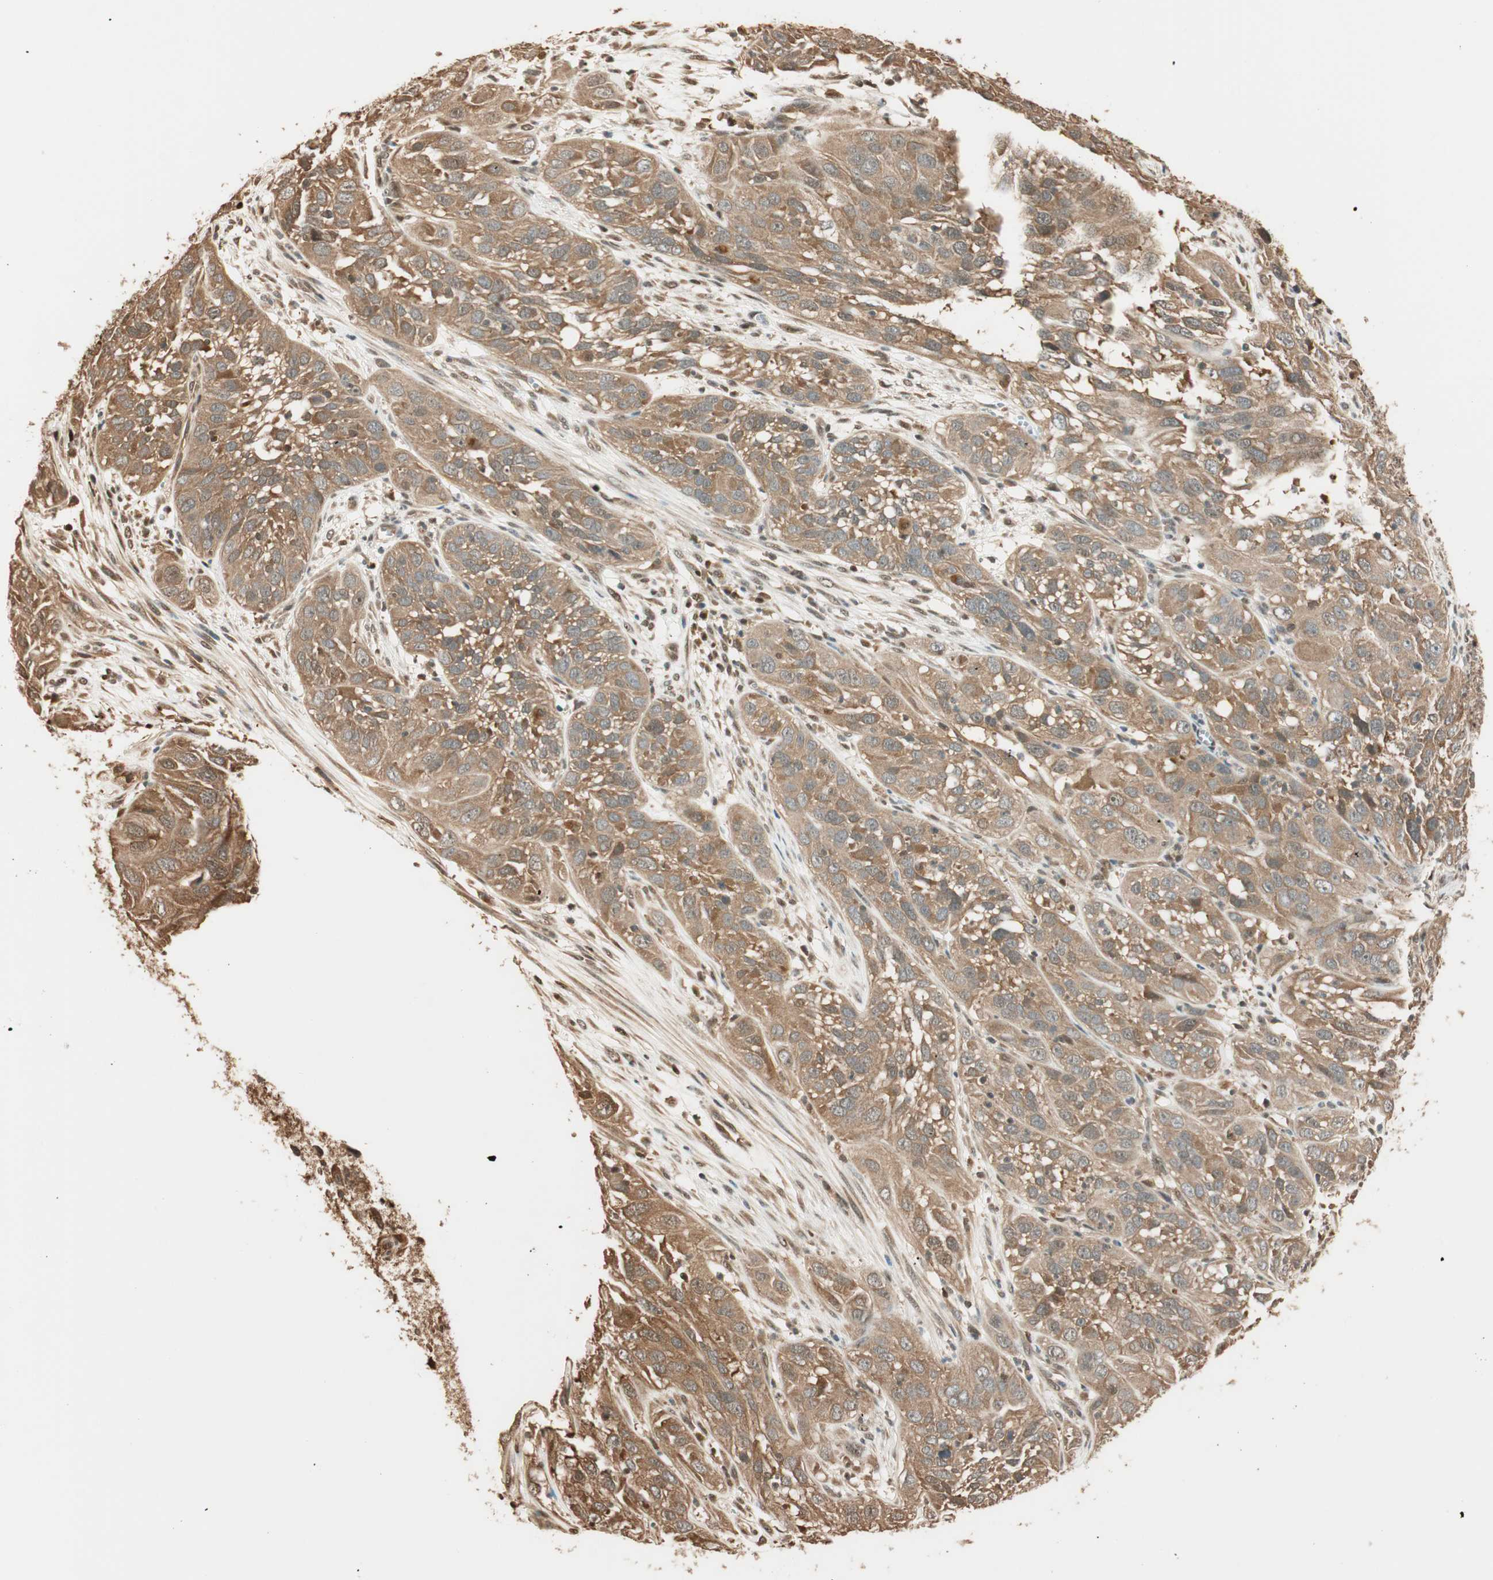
{"staining": {"intensity": "moderate", "quantity": ">75%", "location": "cytoplasmic/membranous"}, "tissue": "cervical cancer", "cell_type": "Tumor cells", "image_type": "cancer", "snomed": [{"axis": "morphology", "description": "Squamous cell carcinoma, NOS"}, {"axis": "topography", "description": "Cervix"}], "caption": "Cervical cancer (squamous cell carcinoma) tissue displays moderate cytoplasmic/membranous staining in about >75% of tumor cells", "gene": "ZNF443", "patient": {"sex": "female", "age": 32}}